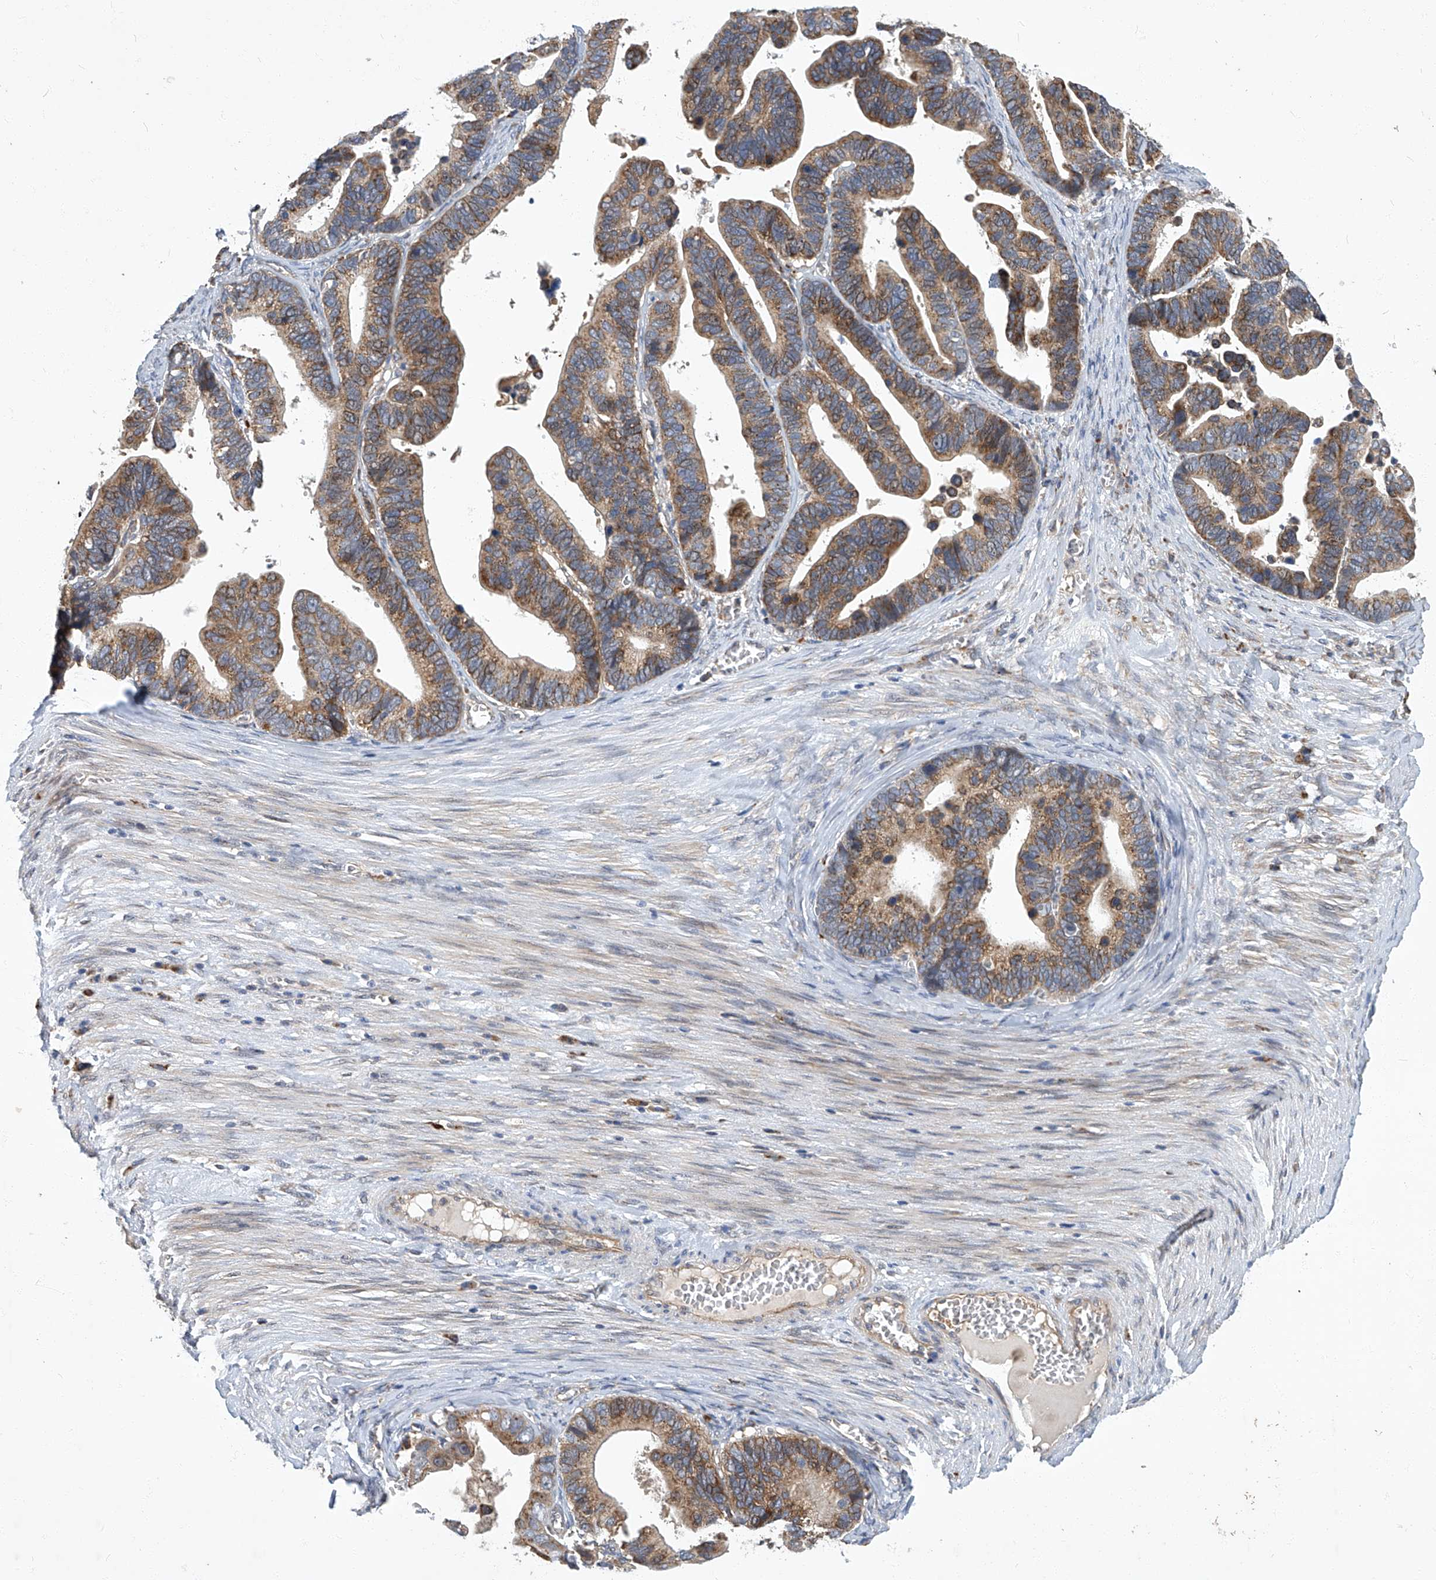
{"staining": {"intensity": "moderate", "quantity": ">75%", "location": "cytoplasmic/membranous"}, "tissue": "ovarian cancer", "cell_type": "Tumor cells", "image_type": "cancer", "snomed": [{"axis": "morphology", "description": "Cystadenocarcinoma, serous, NOS"}, {"axis": "topography", "description": "Ovary"}], "caption": "The micrograph exhibits a brown stain indicating the presence of a protein in the cytoplasmic/membranous of tumor cells in ovarian serous cystadenocarcinoma.", "gene": "TNFRSF13B", "patient": {"sex": "female", "age": 56}}